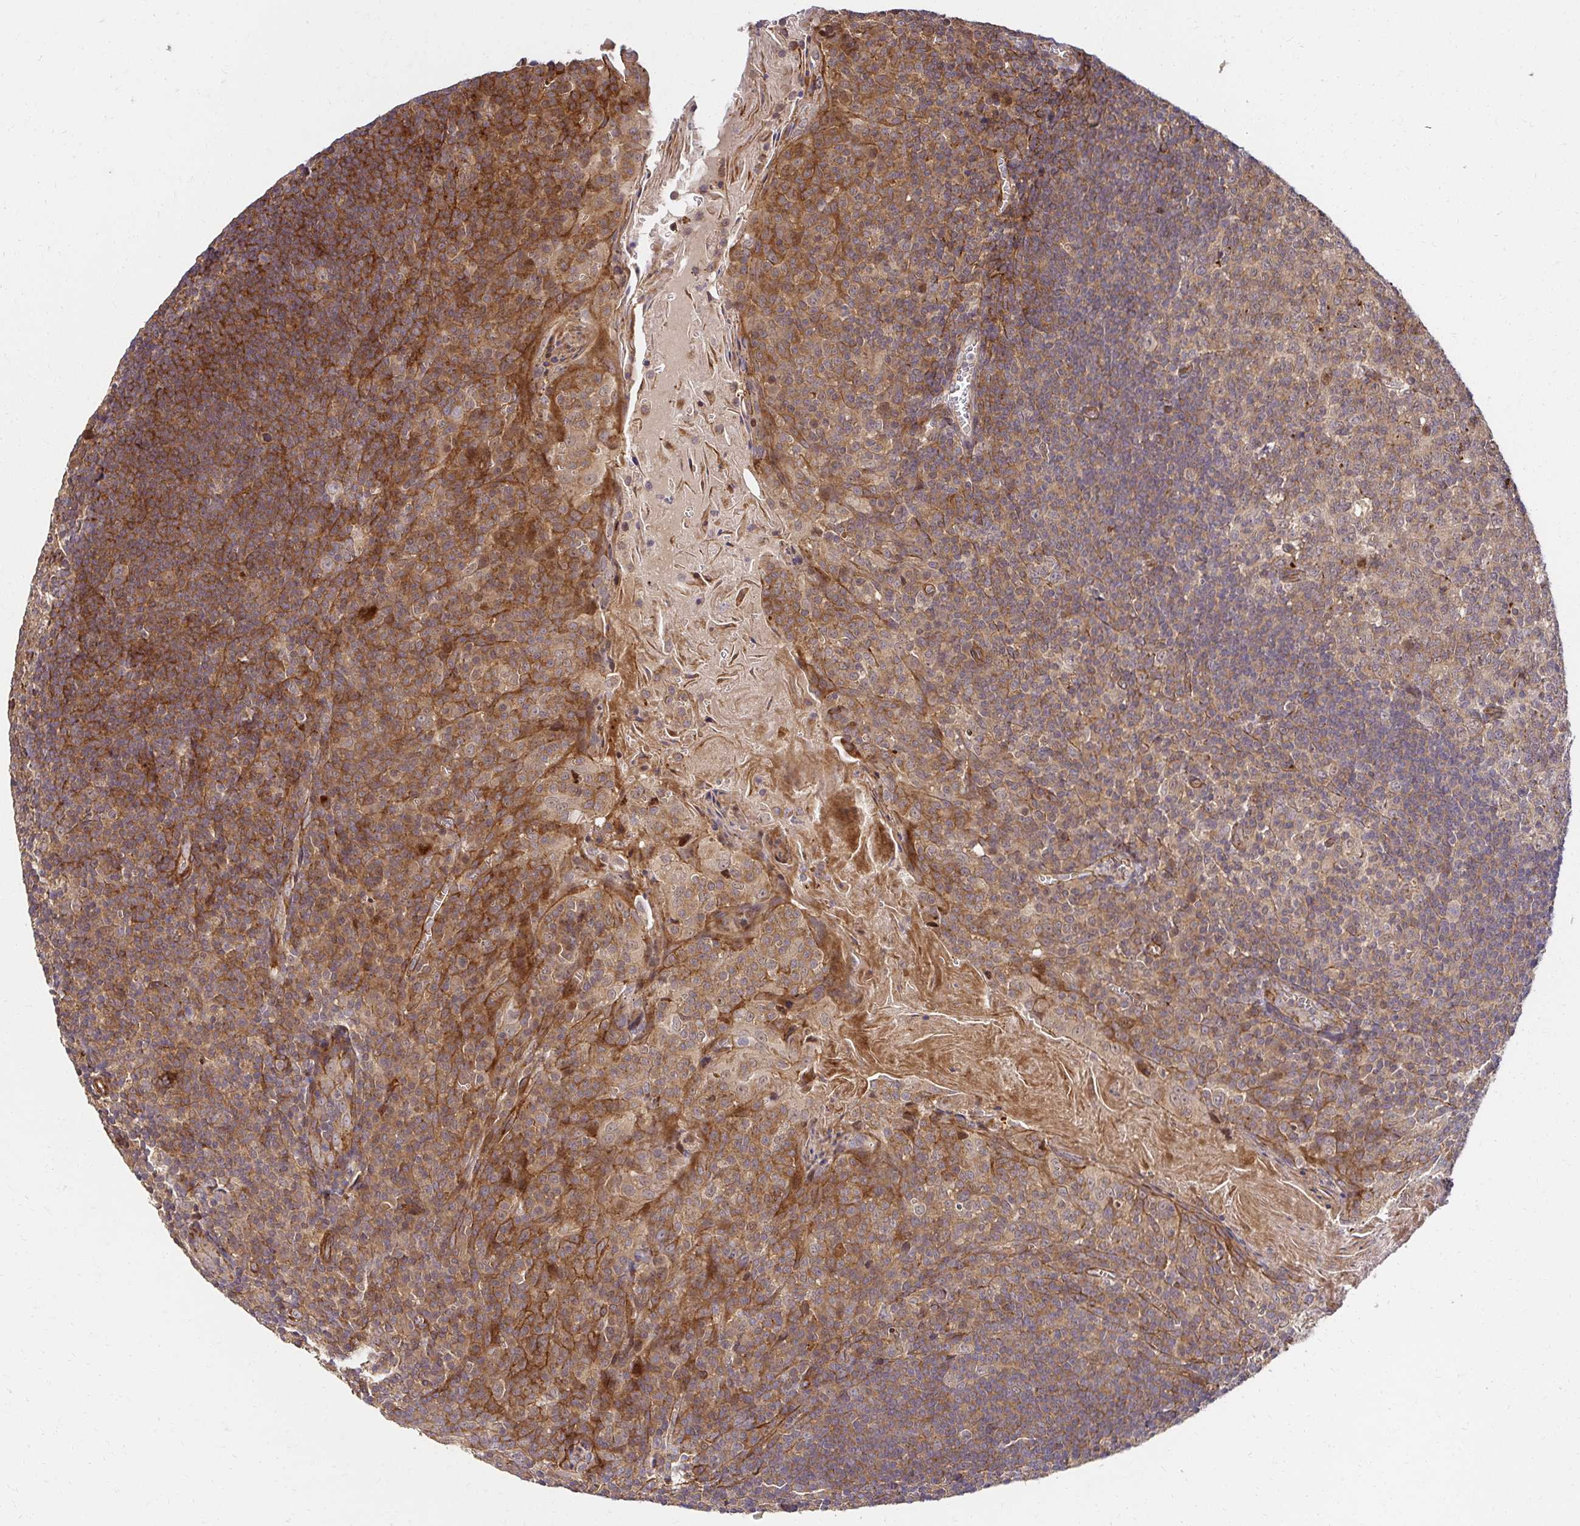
{"staining": {"intensity": "weak", "quantity": "25%-75%", "location": "cytoplasmic/membranous"}, "tissue": "tonsil", "cell_type": "Germinal center cells", "image_type": "normal", "snomed": [{"axis": "morphology", "description": "Normal tissue, NOS"}, {"axis": "topography", "description": "Tonsil"}], "caption": "An immunohistochemistry (IHC) photomicrograph of benign tissue is shown. Protein staining in brown shows weak cytoplasmic/membranous positivity in tonsil within germinal center cells. The protein is shown in brown color, while the nuclei are stained blue.", "gene": "PSMA4", "patient": {"sex": "male", "age": 27}}